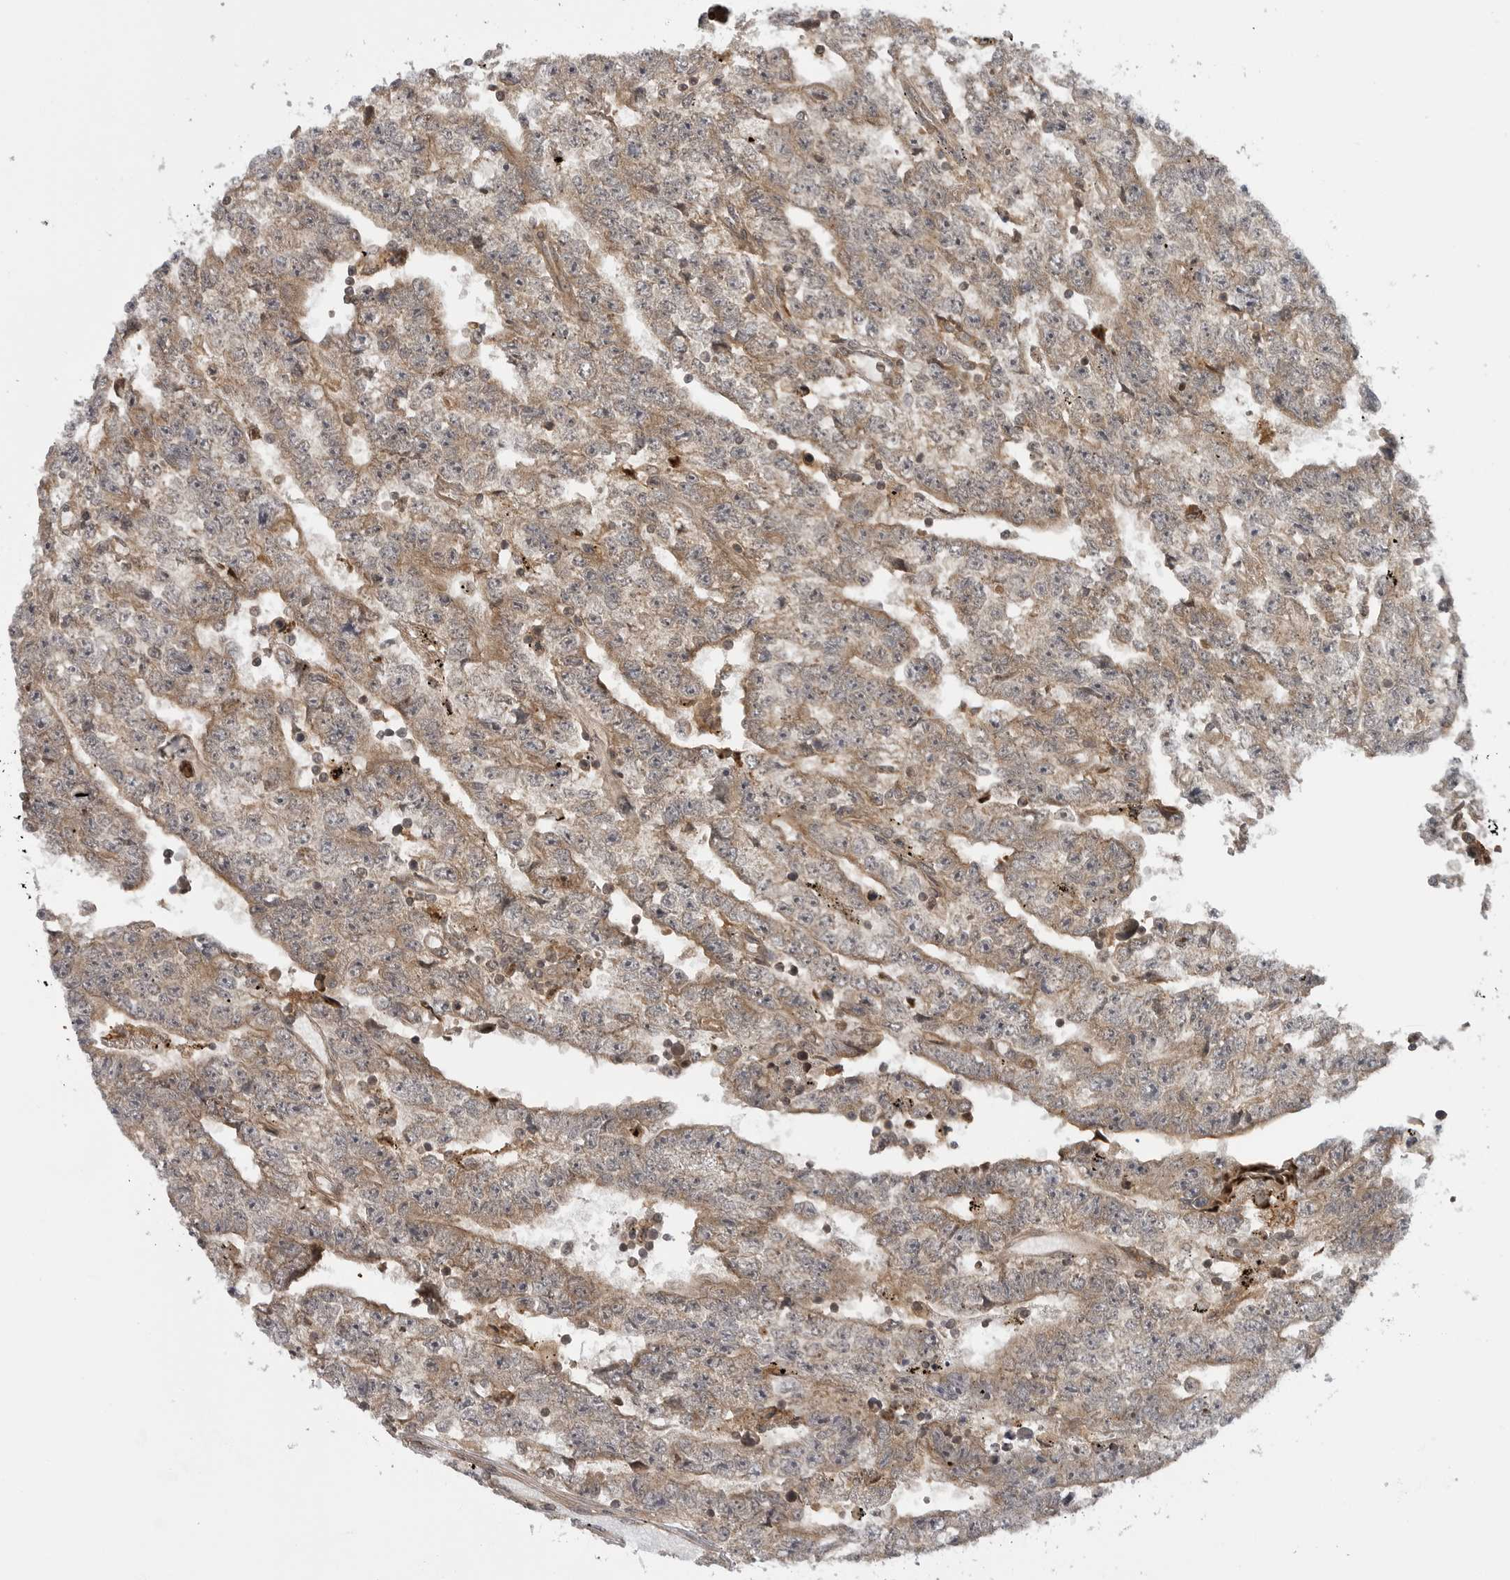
{"staining": {"intensity": "weak", "quantity": ">75%", "location": "cytoplasmic/membranous"}, "tissue": "testis cancer", "cell_type": "Tumor cells", "image_type": "cancer", "snomed": [{"axis": "morphology", "description": "Carcinoma, Embryonal, NOS"}, {"axis": "topography", "description": "Testis"}], "caption": "Protein positivity by immunohistochemistry (IHC) shows weak cytoplasmic/membranous positivity in about >75% of tumor cells in testis embryonal carcinoma.", "gene": "LRRC45", "patient": {"sex": "male", "age": 25}}